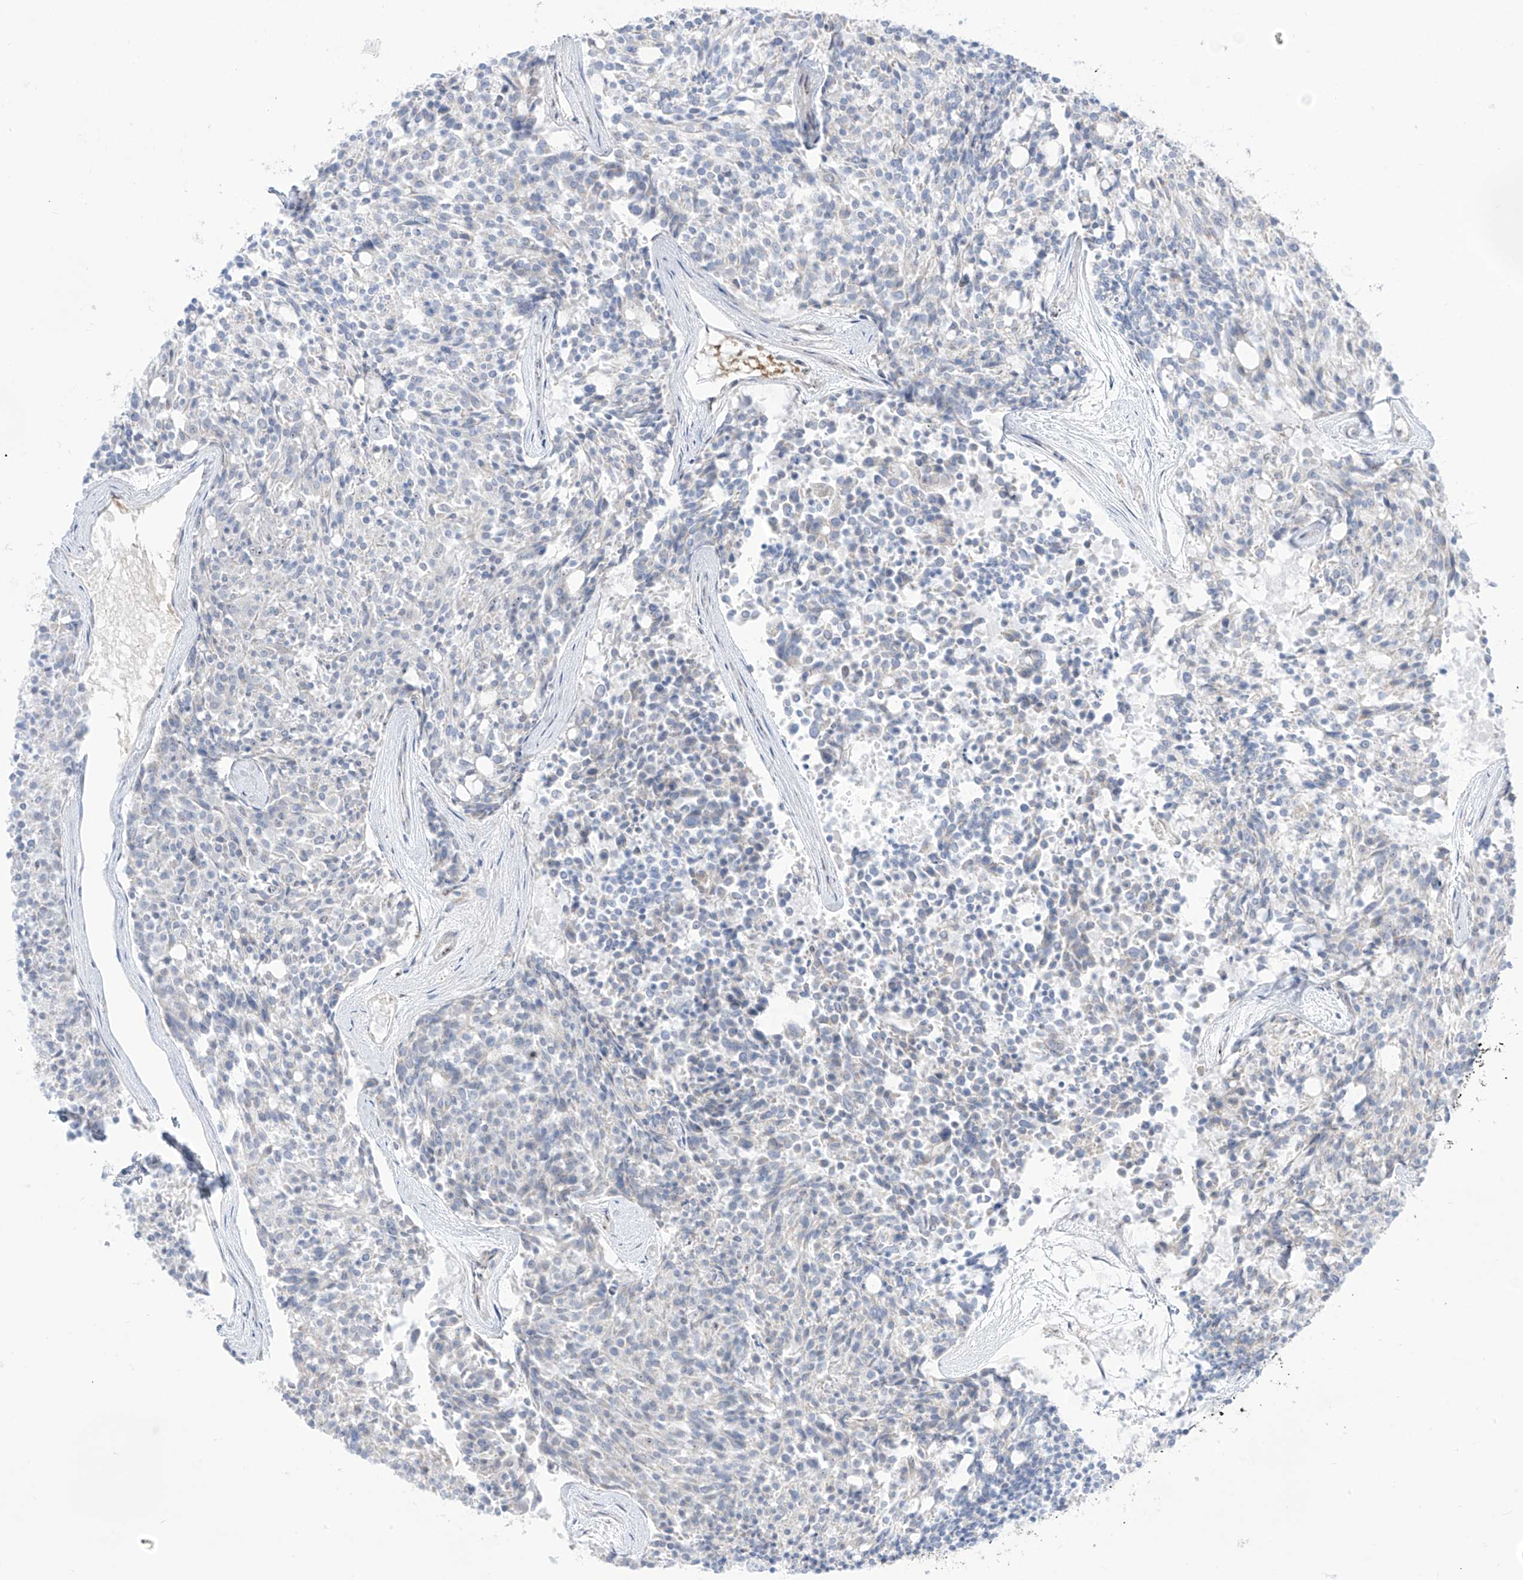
{"staining": {"intensity": "negative", "quantity": "none", "location": "none"}, "tissue": "carcinoid", "cell_type": "Tumor cells", "image_type": "cancer", "snomed": [{"axis": "morphology", "description": "Carcinoid, malignant, NOS"}, {"axis": "topography", "description": "Pancreas"}], "caption": "An image of human carcinoid (malignant) is negative for staining in tumor cells. (DAB (3,3'-diaminobenzidine) immunohistochemistry with hematoxylin counter stain).", "gene": "ARHGEF40", "patient": {"sex": "female", "age": 54}}